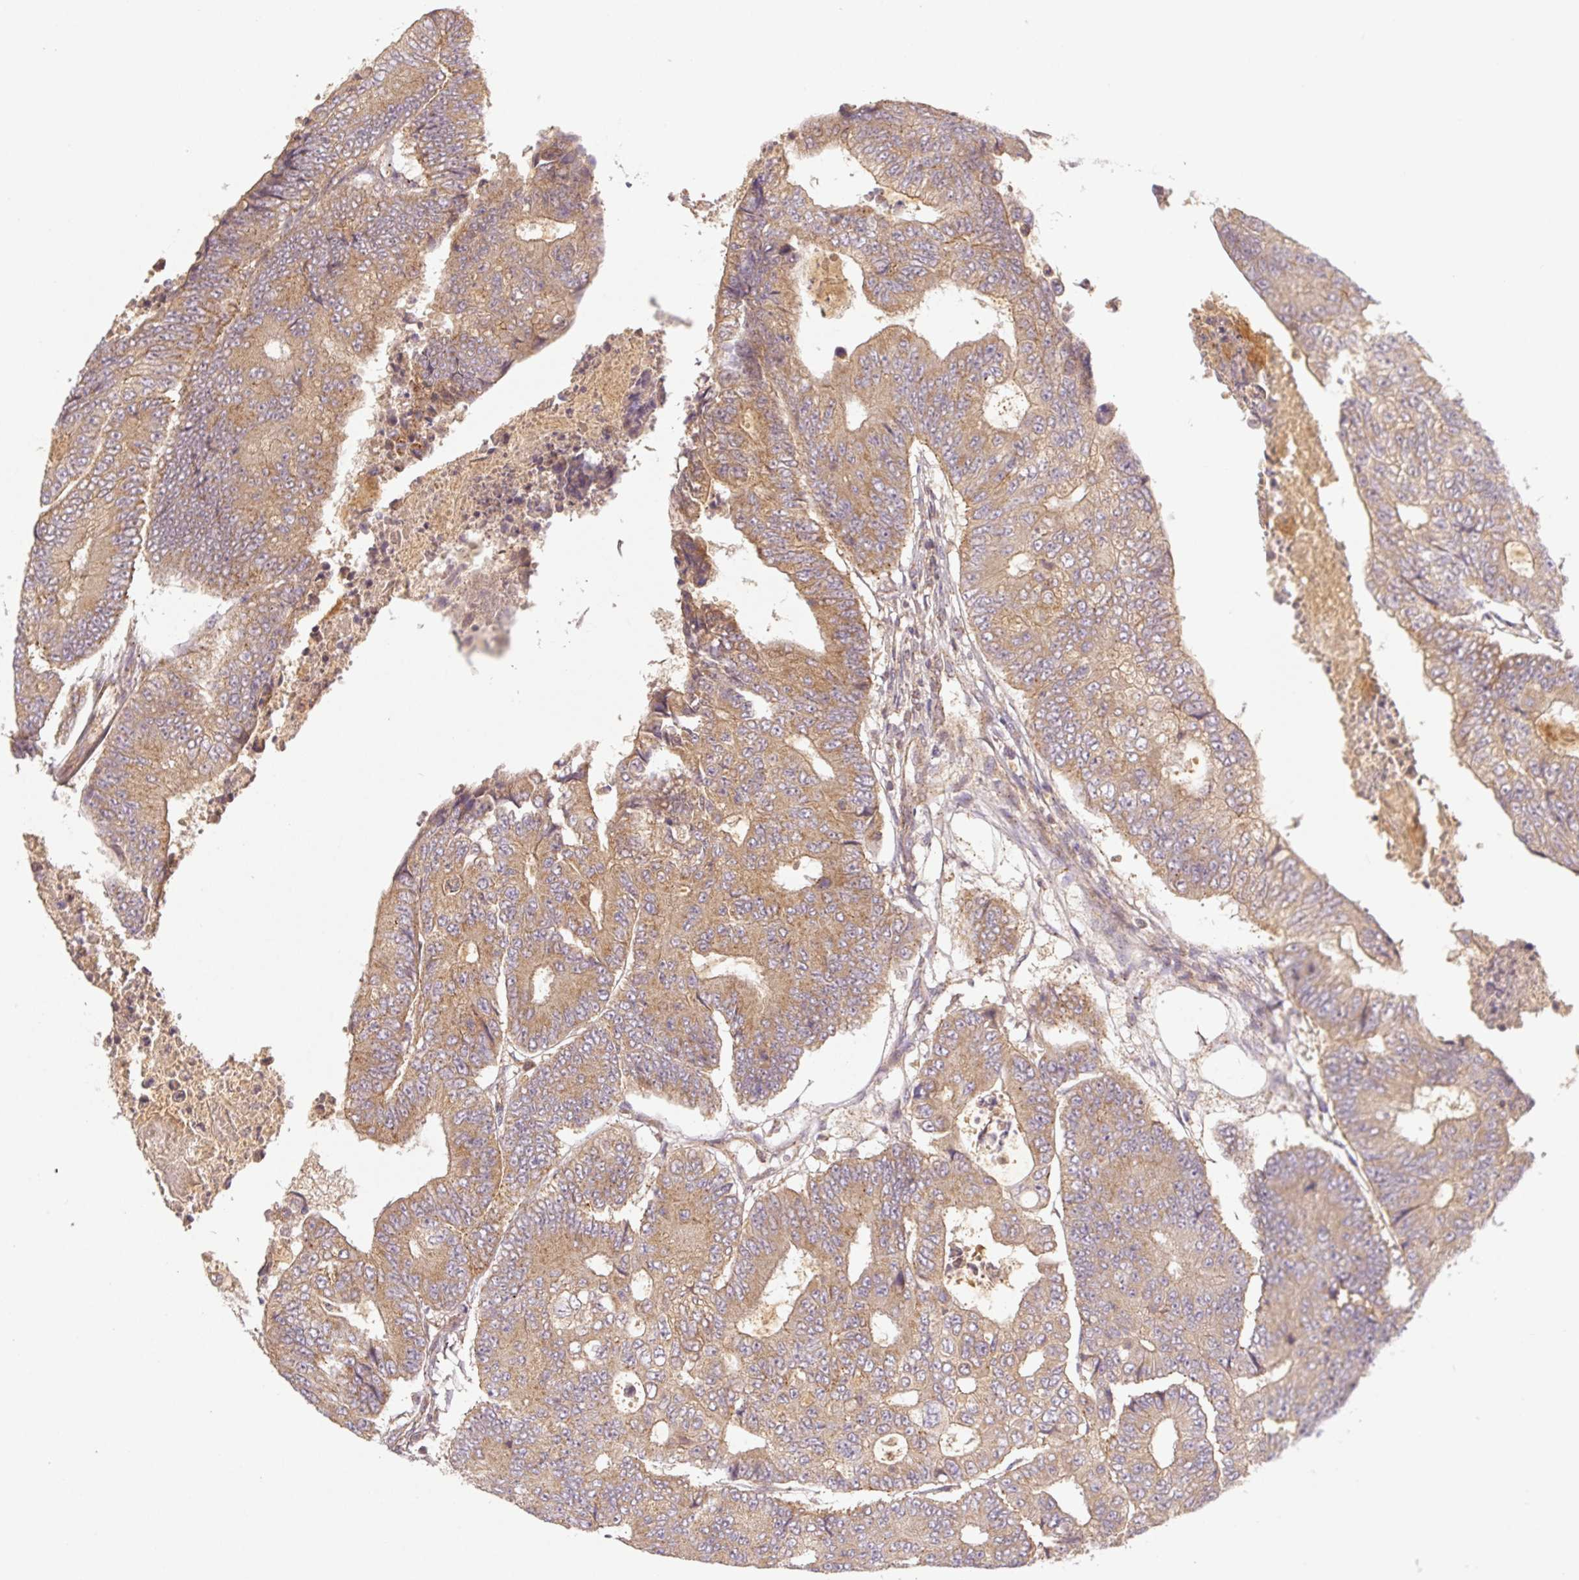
{"staining": {"intensity": "moderate", "quantity": ">75%", "location": "cytoplasmic/membranous"}, "tissue": "colorectal cancer", "cell_type": "Tumor cells", "image_type": "cancer", "snomed": [{"axis": "morphology", "description": "Adenocarcinoma, NOS"}, {"axis": "topography", "description": "Colon"}], "caption": "Immunohistochemical staining of human adenocarcinoma (colorectal) displays moderate cytoplasmic/membranous protein positivity in approximately >75% of tumor cells.", "gene": "MTHFD1", "patient": {"sex": "female", "age": 48}}